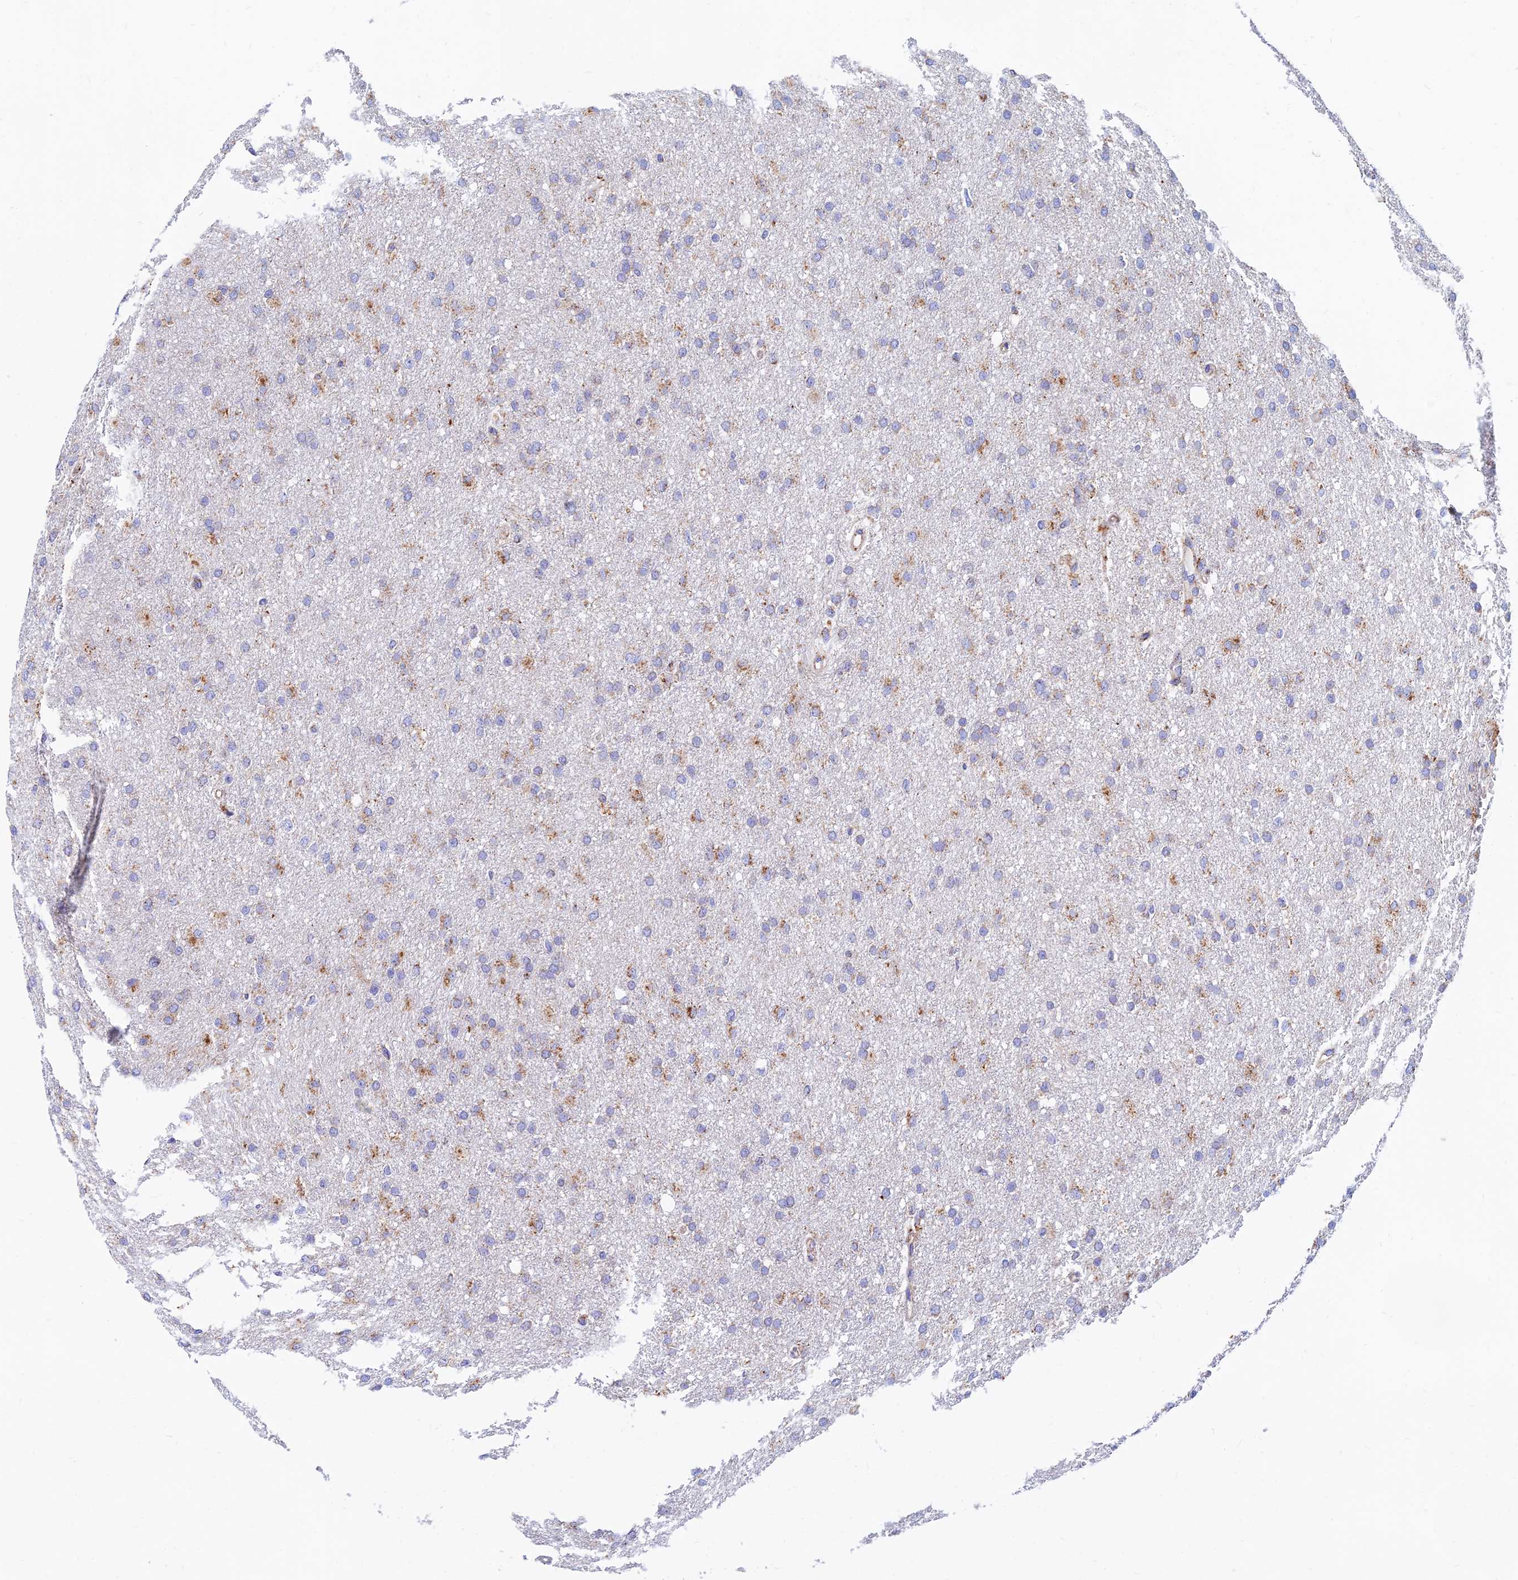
{"staining": {"intensity": "moderate", "quantity": "25%-75%", "location": "cytoplasmic/membranous"}, "tissue": "glioma", "cell_type": "Tumor cells", "image_type": "cancer", "snomed": [{"axis": "morphology", "description": "Glioma, malignant, High grade"}, {"axis": "topography", "description": "Cerebral cortex"}], "caption": "IHC staining of glioma, which shows medium levels of moderate cytoplasmic/membranous expression in approximately 25%-75% of tumor cells indicating moderate cytoplasmic/membranous protein staining. The staining was performed using DAB (3,3'-diaminobenzidine) (brown) for protein detection and nuclei were counterstained in hematoxylin (blue).", "gene": "SPNS1", "patient": {"sex": "female", "age": 36}}